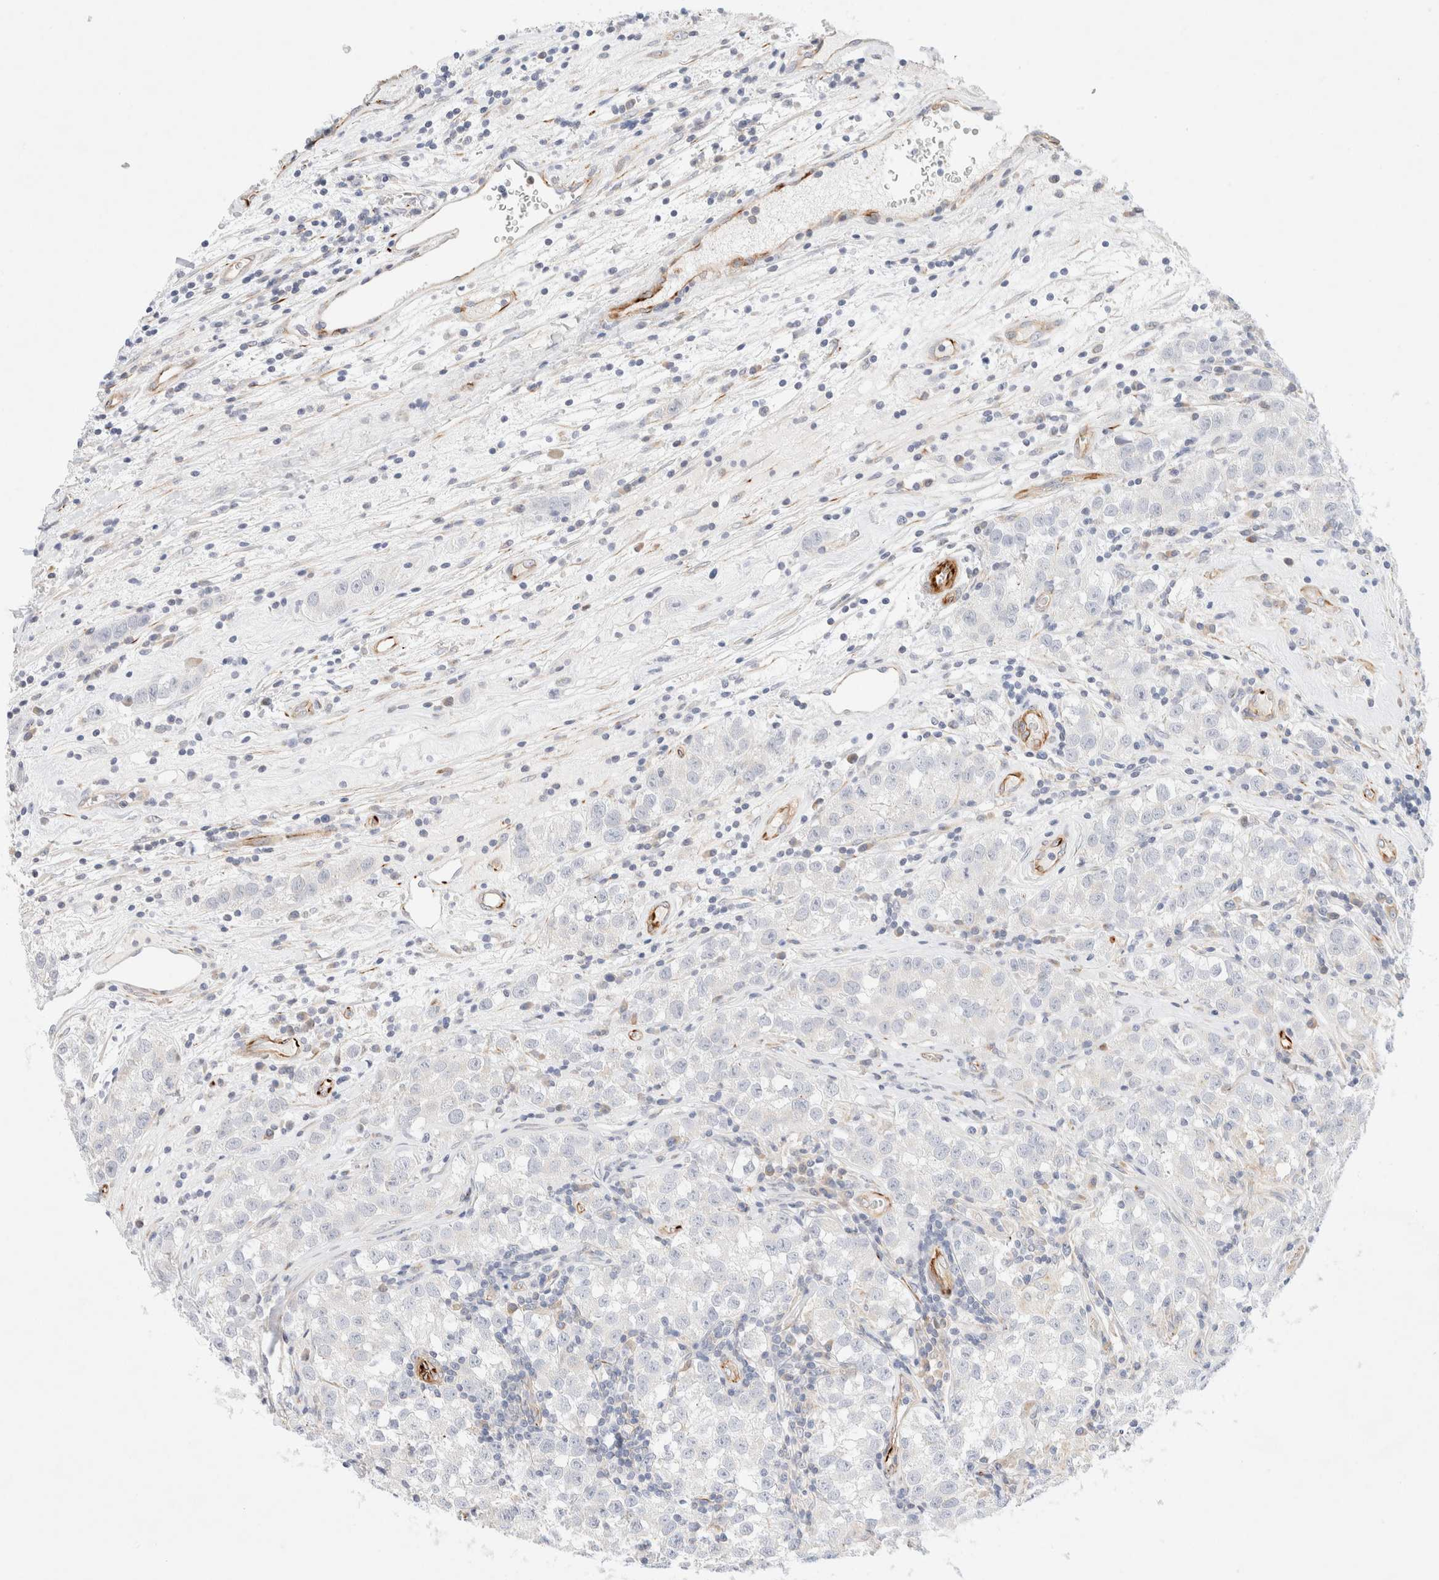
{"staining": {"intensity": "negative", "quantity": "none", "location": "none"}, "tissue": "testis cancer", "cell_type": "Tumor cells", "image_type": "cancer", "snomed": [{"axis": "morphology", "description": "Seminoma, NOS"}, {"axis": "morphology", "description": "Carcinoma, Embryonal, NOS"}, {"axis": "topography", "description": "Testis"}], "caption": "A high-resolution histopathology image shows IHC staining of testis cancer (seminoma), which displays no significant expression in tumor cells.", "gene": "SLC25A48", "patient": {"sex": "male", "age": 43}}